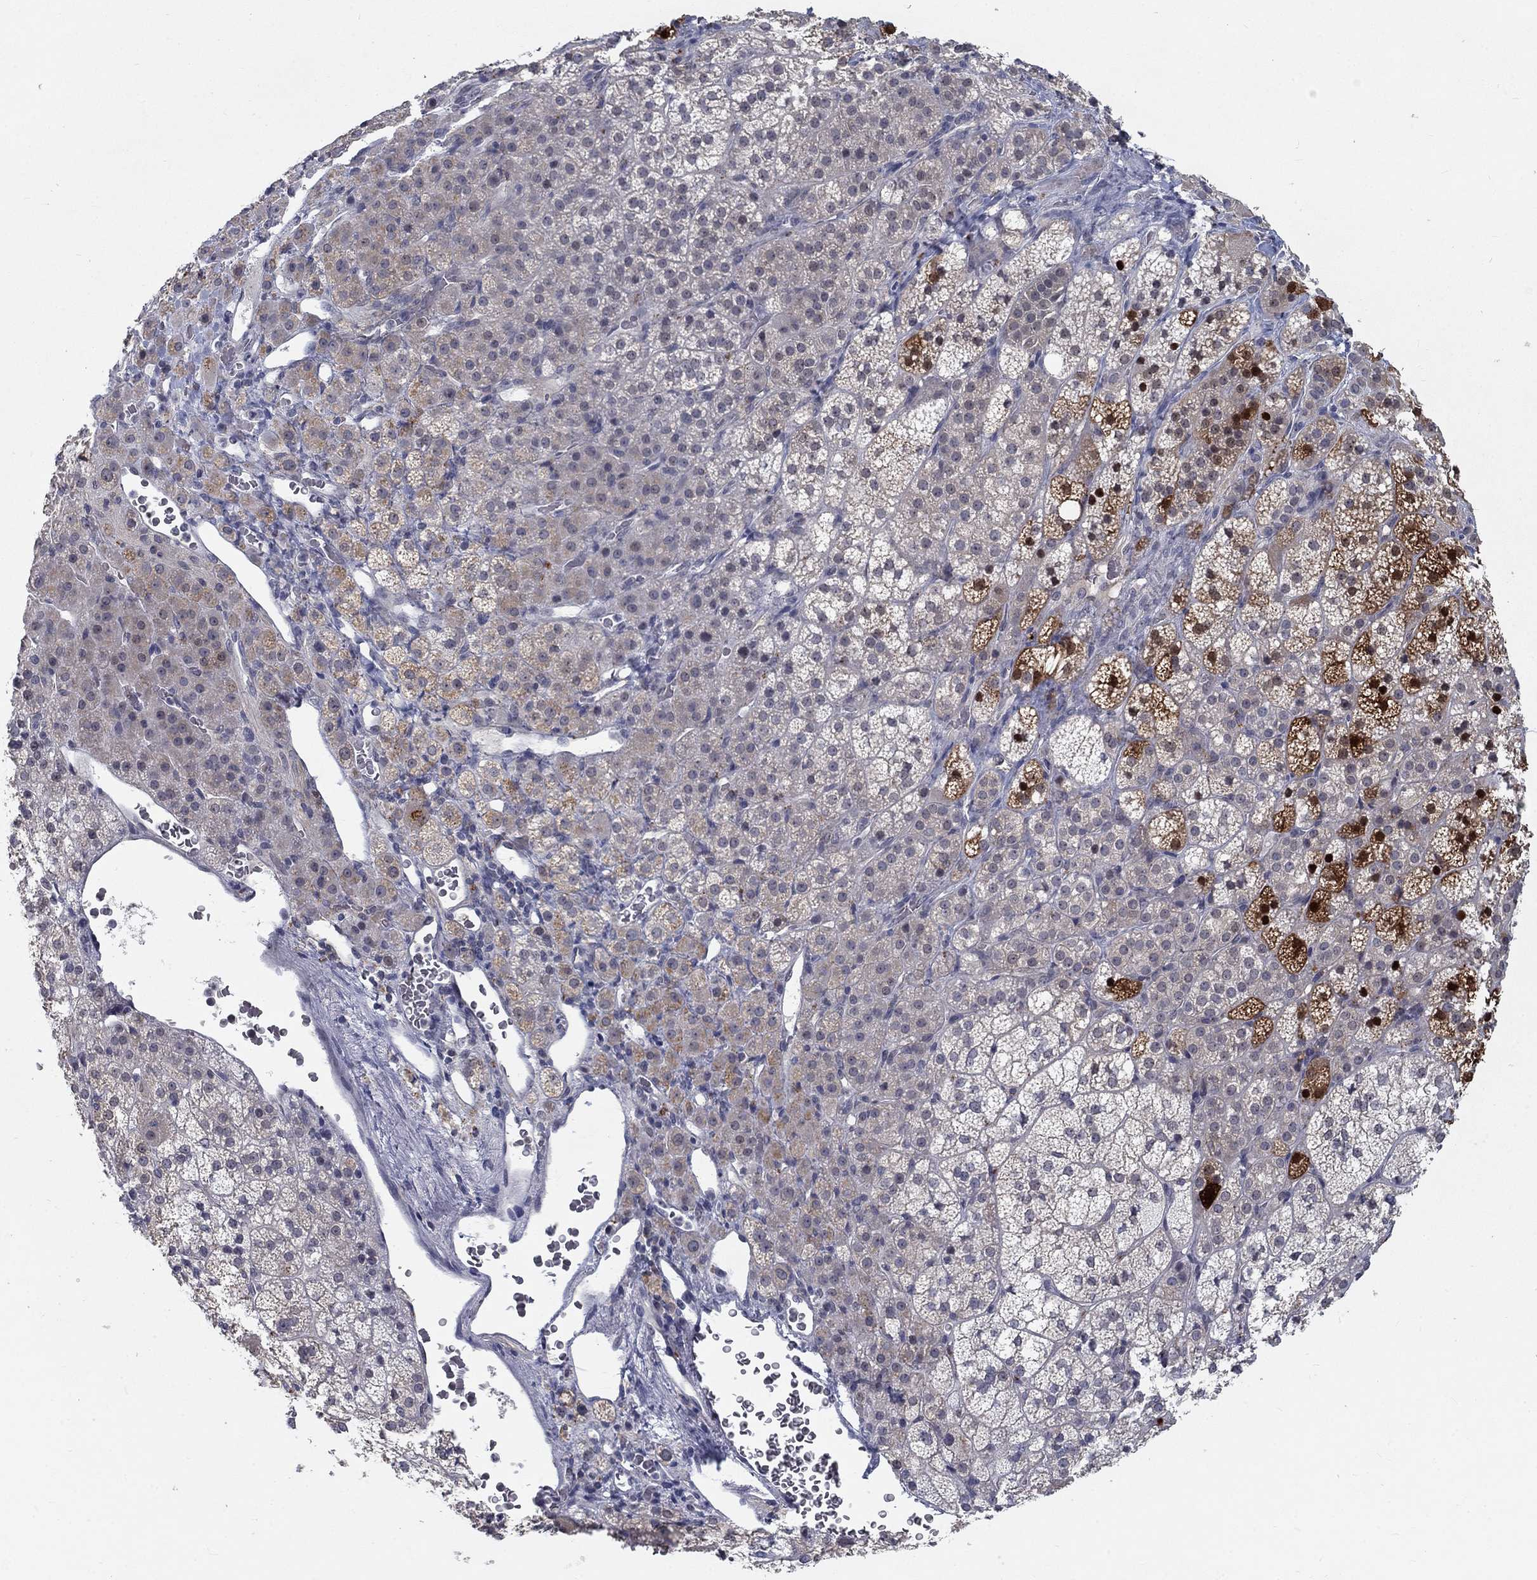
{"staining": {"intensity": "strong", "quantity": "<25%", "location": "cytoplasmic/membranous,nuclear"}, "tissue": "adrenal gland", "cell_type": "Glandular cells", "image_type": "normal", "snomed": [{"axis": "morphology", "description": "Normal tissue, NOS"}, {"axis": "topography", "description": "Adrenal gland"}], "caption": "Human adrenal gland stained for a protein (brown) exhibits strong cytoplasmic/membranous,nuclear positive positivity in approximately <25% of glandular cells.", "gene": "MTSS2", "patient": {"sex": "female", "age": 60}}